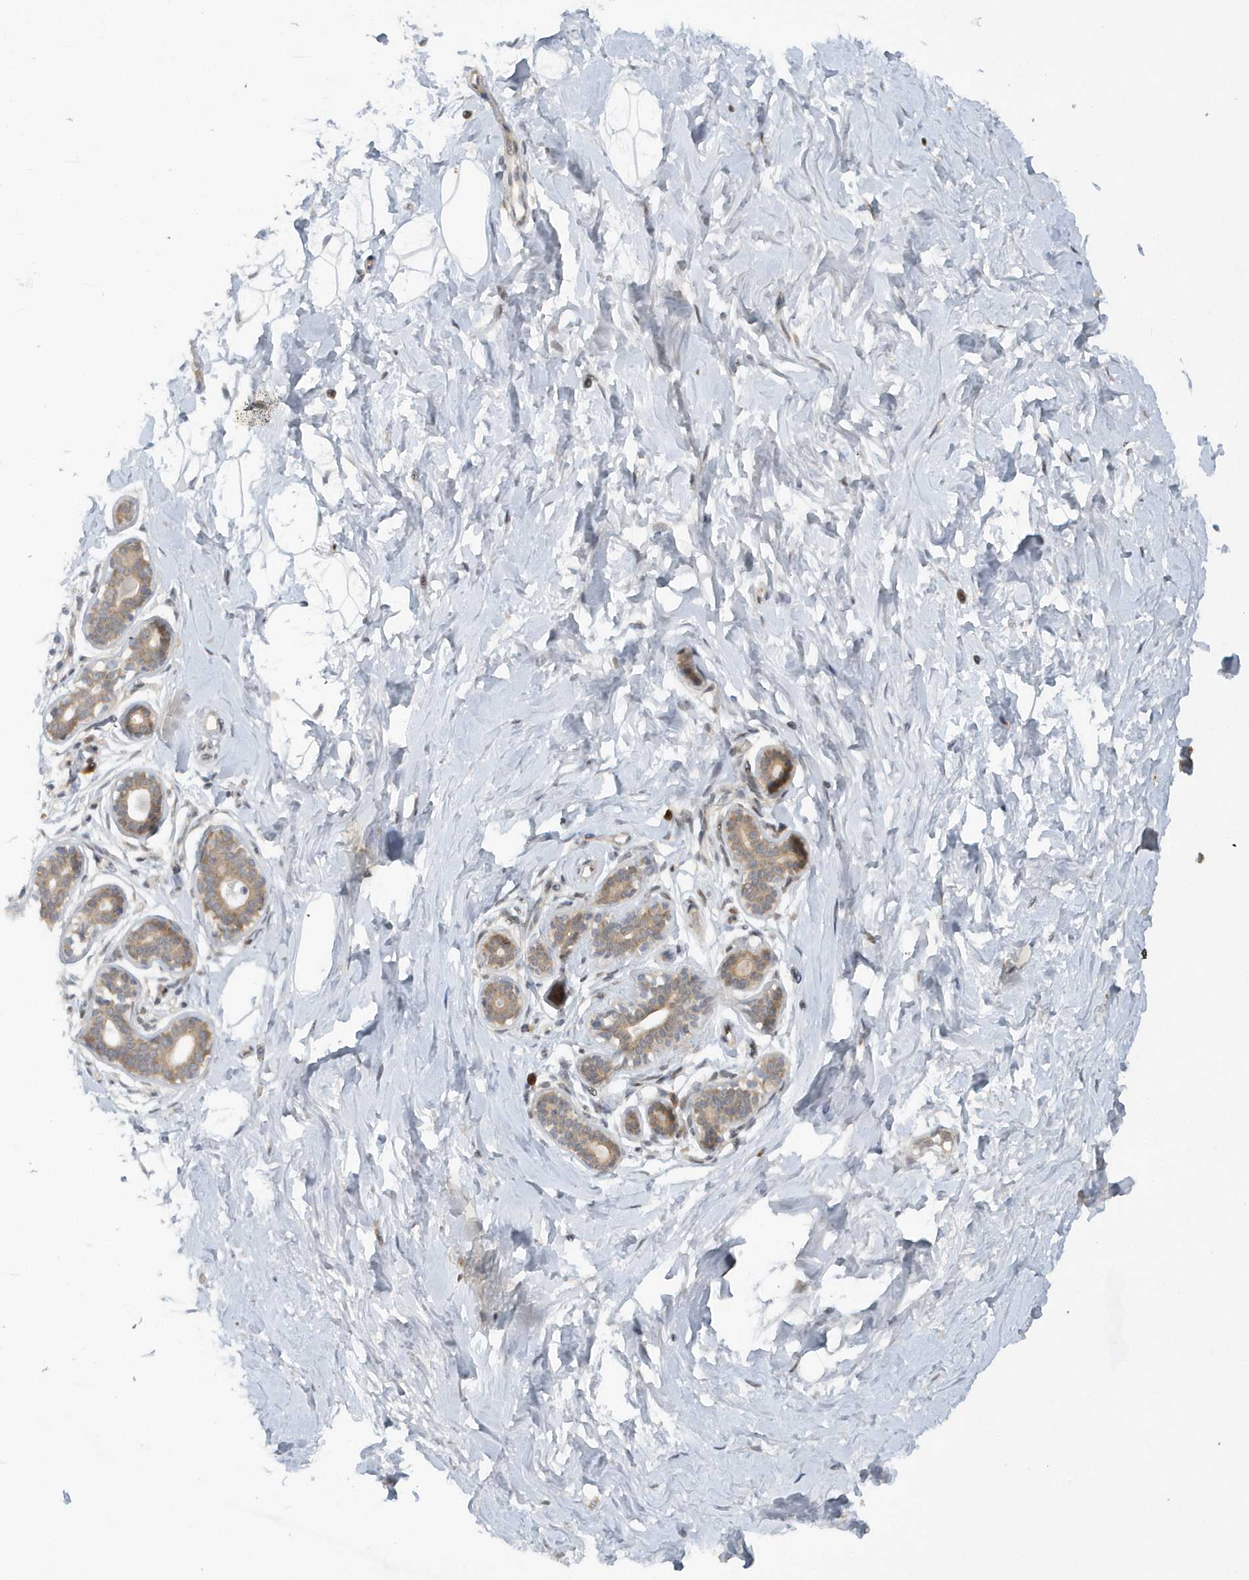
{"staining": {"intensity": "negative", "quantity": "none", "location": "none"}, "tissue": "breast", "cell_type": "Adipocytes", "image_type": "normal", "snomed": [{"axis": "morphology", "description": "Normal tissue, NOS"}, {"axis": "morphology", "description": "Adenoma, NOS"}, {"axis": "topography", "description": "Breast"}], "caption": "Adipocytes are negative for brown protein staining in benign breast. (DAB (3,3'-diaminobenzidine) immunohistochemistry (IHC) with hematoxylin counter stain).", "gene": "ATG4A", "patient": {"sex": "female", "age": 23}}